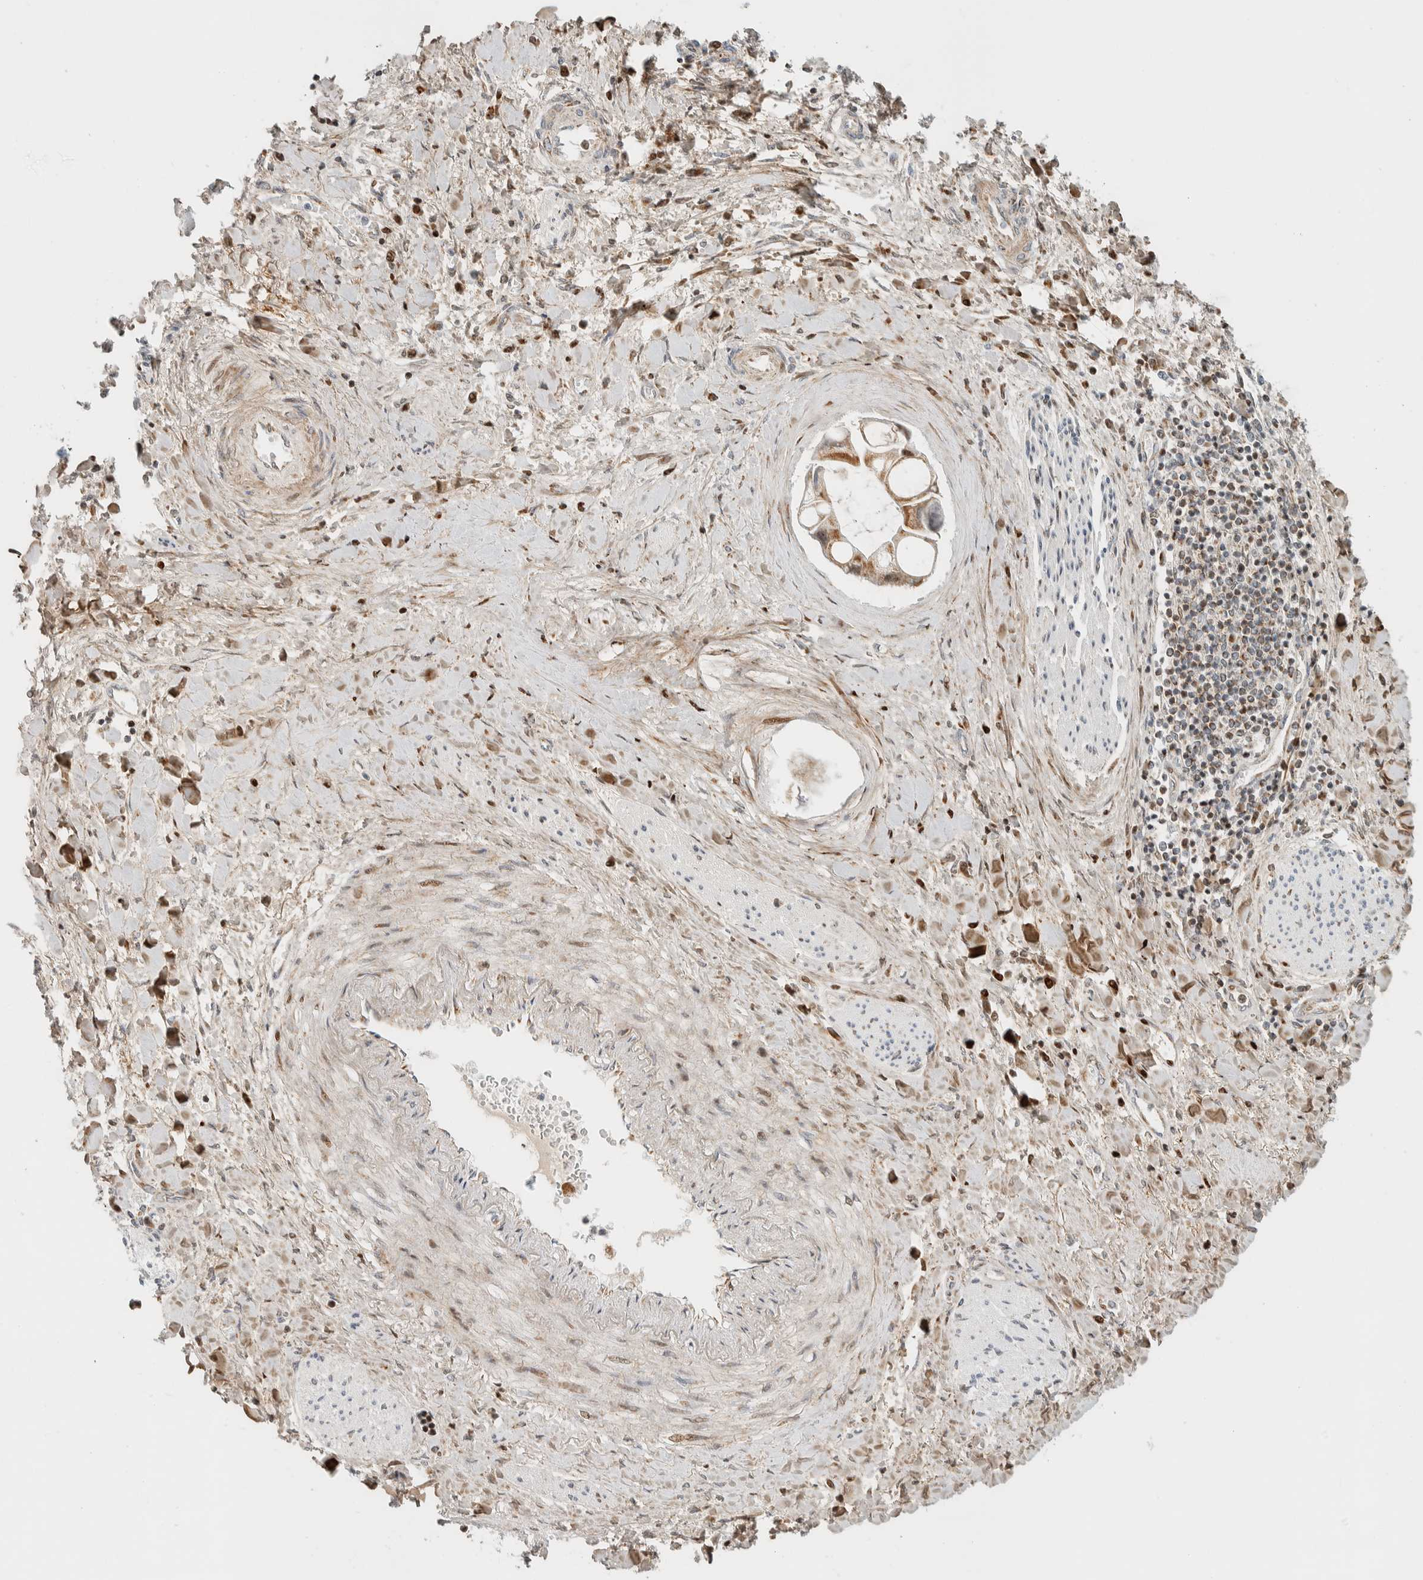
{"staining": {"intensity": "moderate", "quantity": ">75%", "location": "cytoplasmic/membranous,nuclear"}, "tissue": "liver cancer", "cell_type": "Tumor cells", "image_type": "cancer", "snomed": [{"axis": "morphology", "description": "Cholangiocarcinoma"}, {"axis": "topography", "description": "Liver"}], "caption": "Tumor cells display medium levels of moderate cytoplasmic/membranous and nuclear staining in about >75% of cells in liver cancer (cholangiocarcinoma).", "gene": "TSPAN32", "patient": {"sex": "male", "age": 50}}